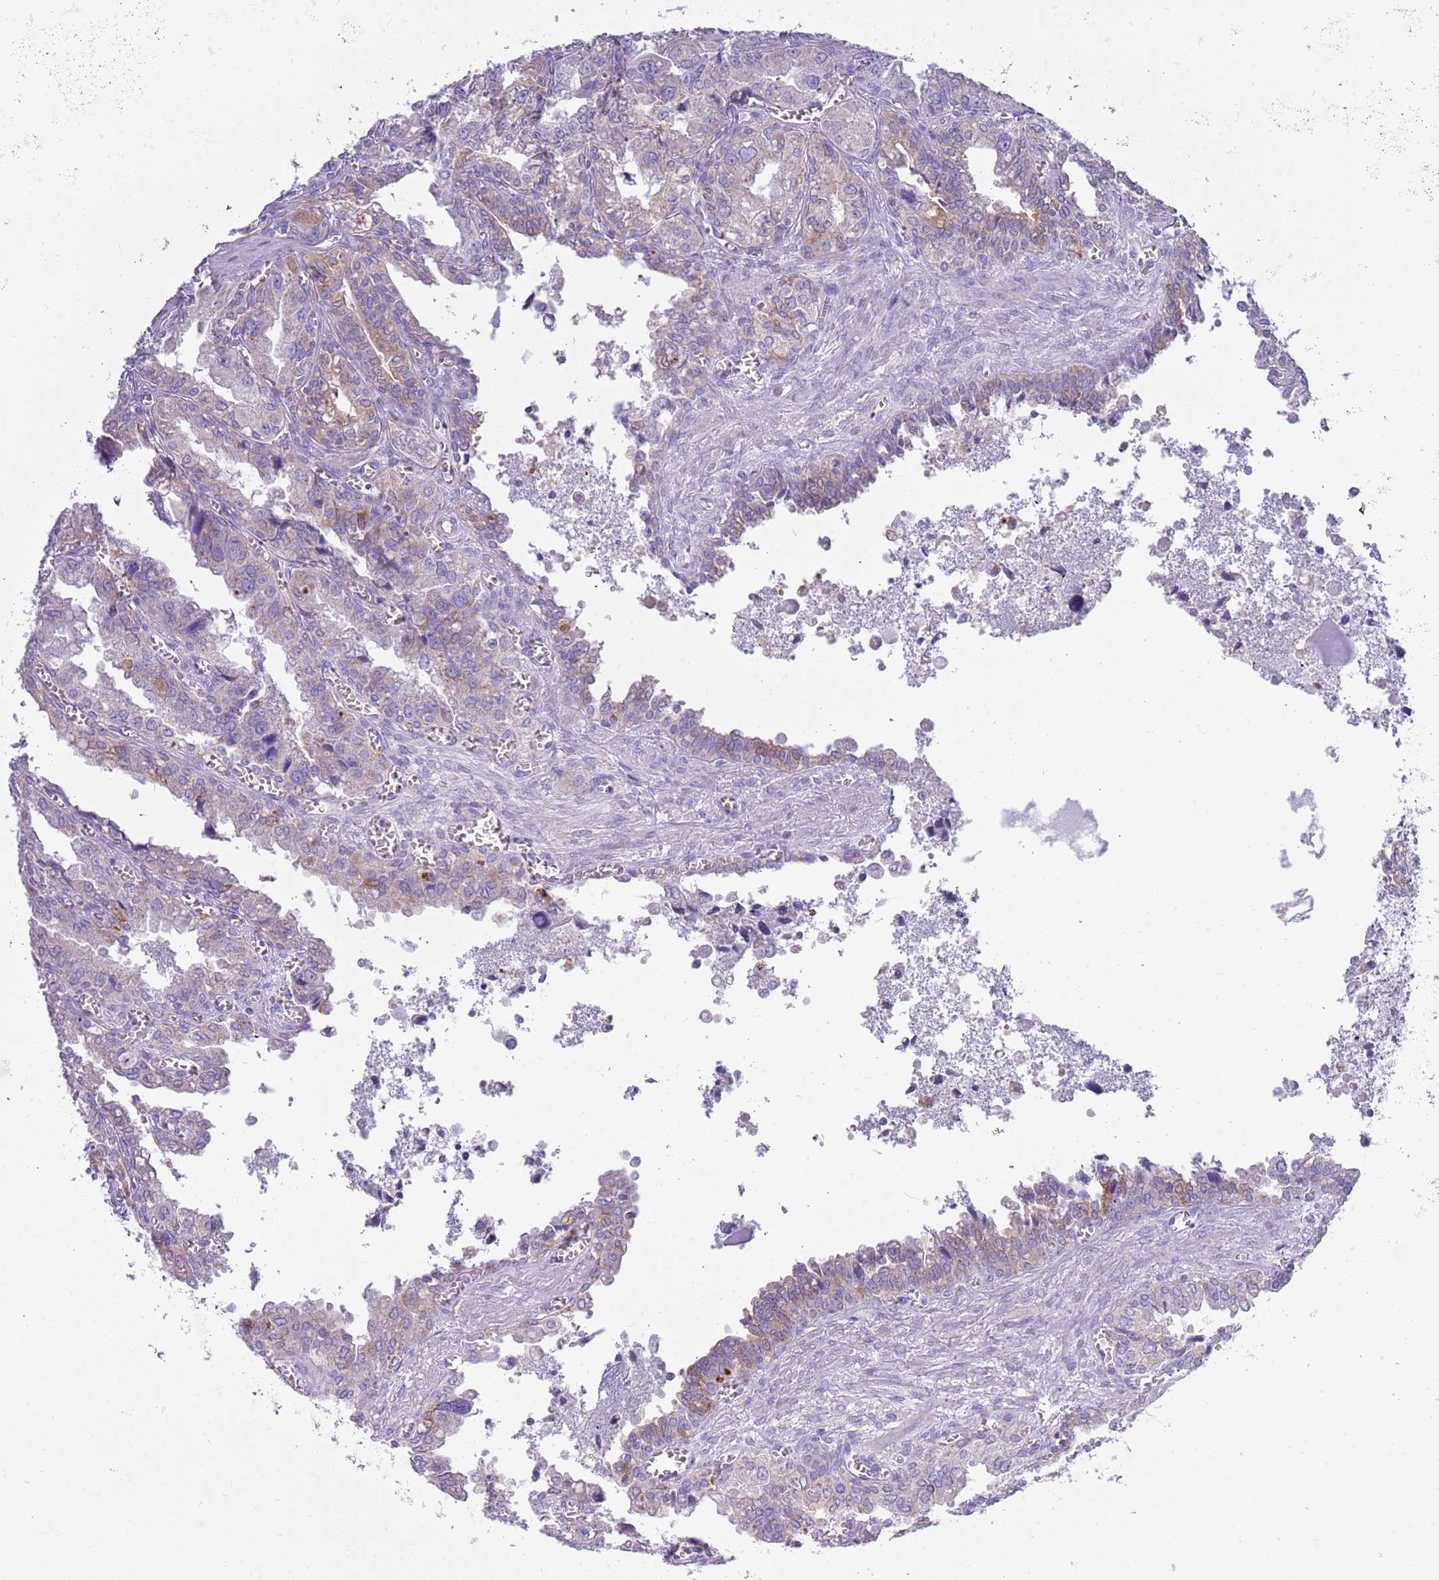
{"staining": {"intensity": "weak", "quantity": "25%-75%", "location": "cytoplasmic/membranous"}, "tissue": "seminal vesicle", "cell_type": "Glandular cells", "image_type": "normal", "snomed": [{"axis": "morphology", "description": "Normal tissue, NOS"}, {"axis": "topography", "description": "Seminal veicle"}], "caption": "Immunohistochemistry staining of benign seminal vesicle, which demonstrates low levels of weak cytoplasmic/membranous positivity in about 25%-75% of glandular cells indicating weak cytoplasmic/membranous protein expression. The staining was performed using DAB (3,3'-diaminobenzidine) (brown) for protein detection and nuclei were counterstained in hematoxylin (blue).", "gene": "MOCOS", "patient": {"sex": "male", "age": 67}}